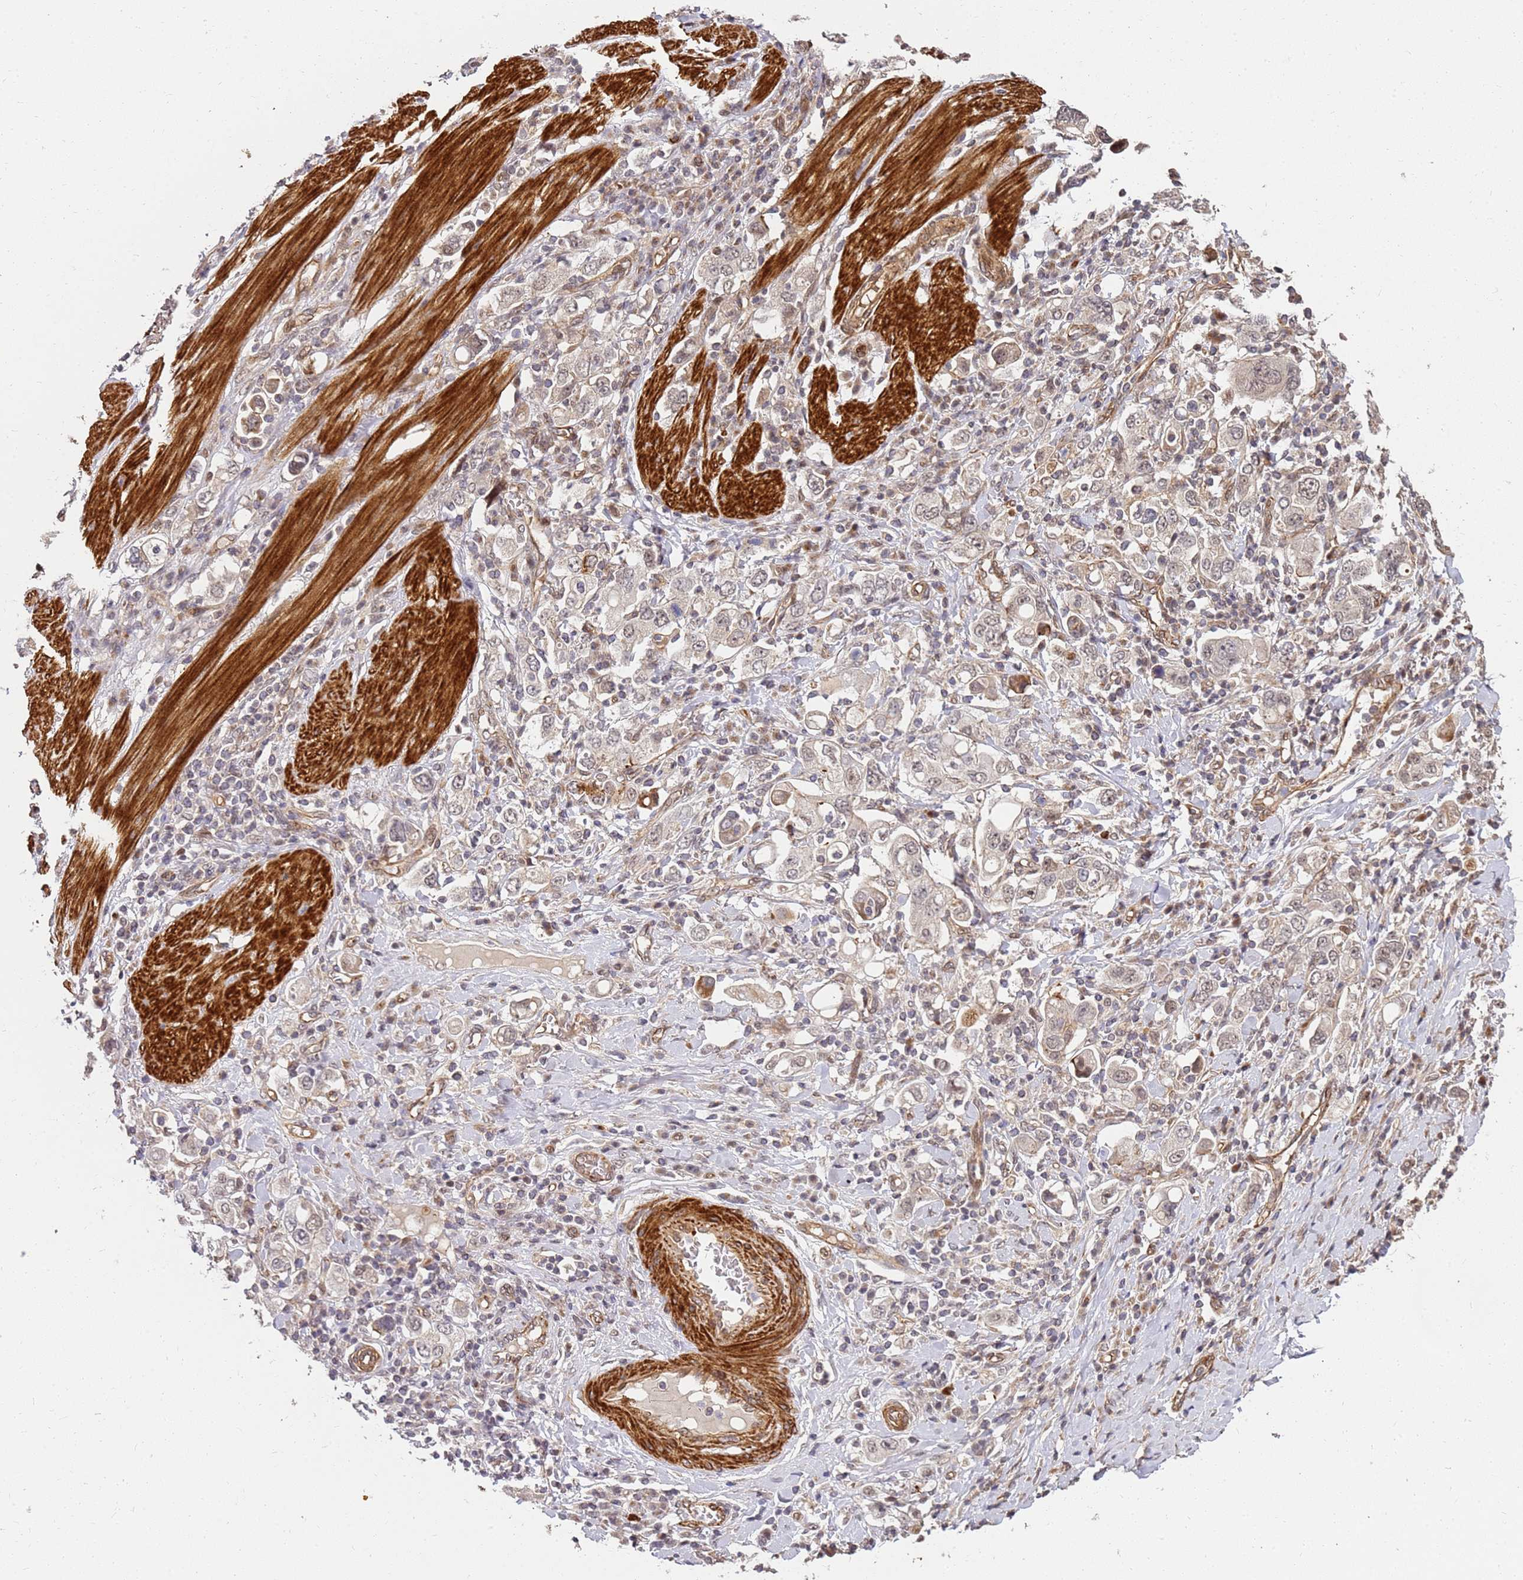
{"staining": {"intensity": "weak", "quantity": ">75%", "location": "cytoplasmic/membranous,nuclear"}, "tissue": "stomach cancer", "cell_type": "Tumor cells", "image_type": "cancer", "snomed": [{"axis": "morphology", "description": "Adenocarcinoma, NOS"}, {"axis": "topography", "description": "Stomach, upper"}], "caption": "Weak cytoplasmic/membranous and nuclear expression is appreciated in about >75% of tumor cells in stomach adenocarcinoma.", "gene": "ST18", "patient": {"sex": "male", "age": 62}}